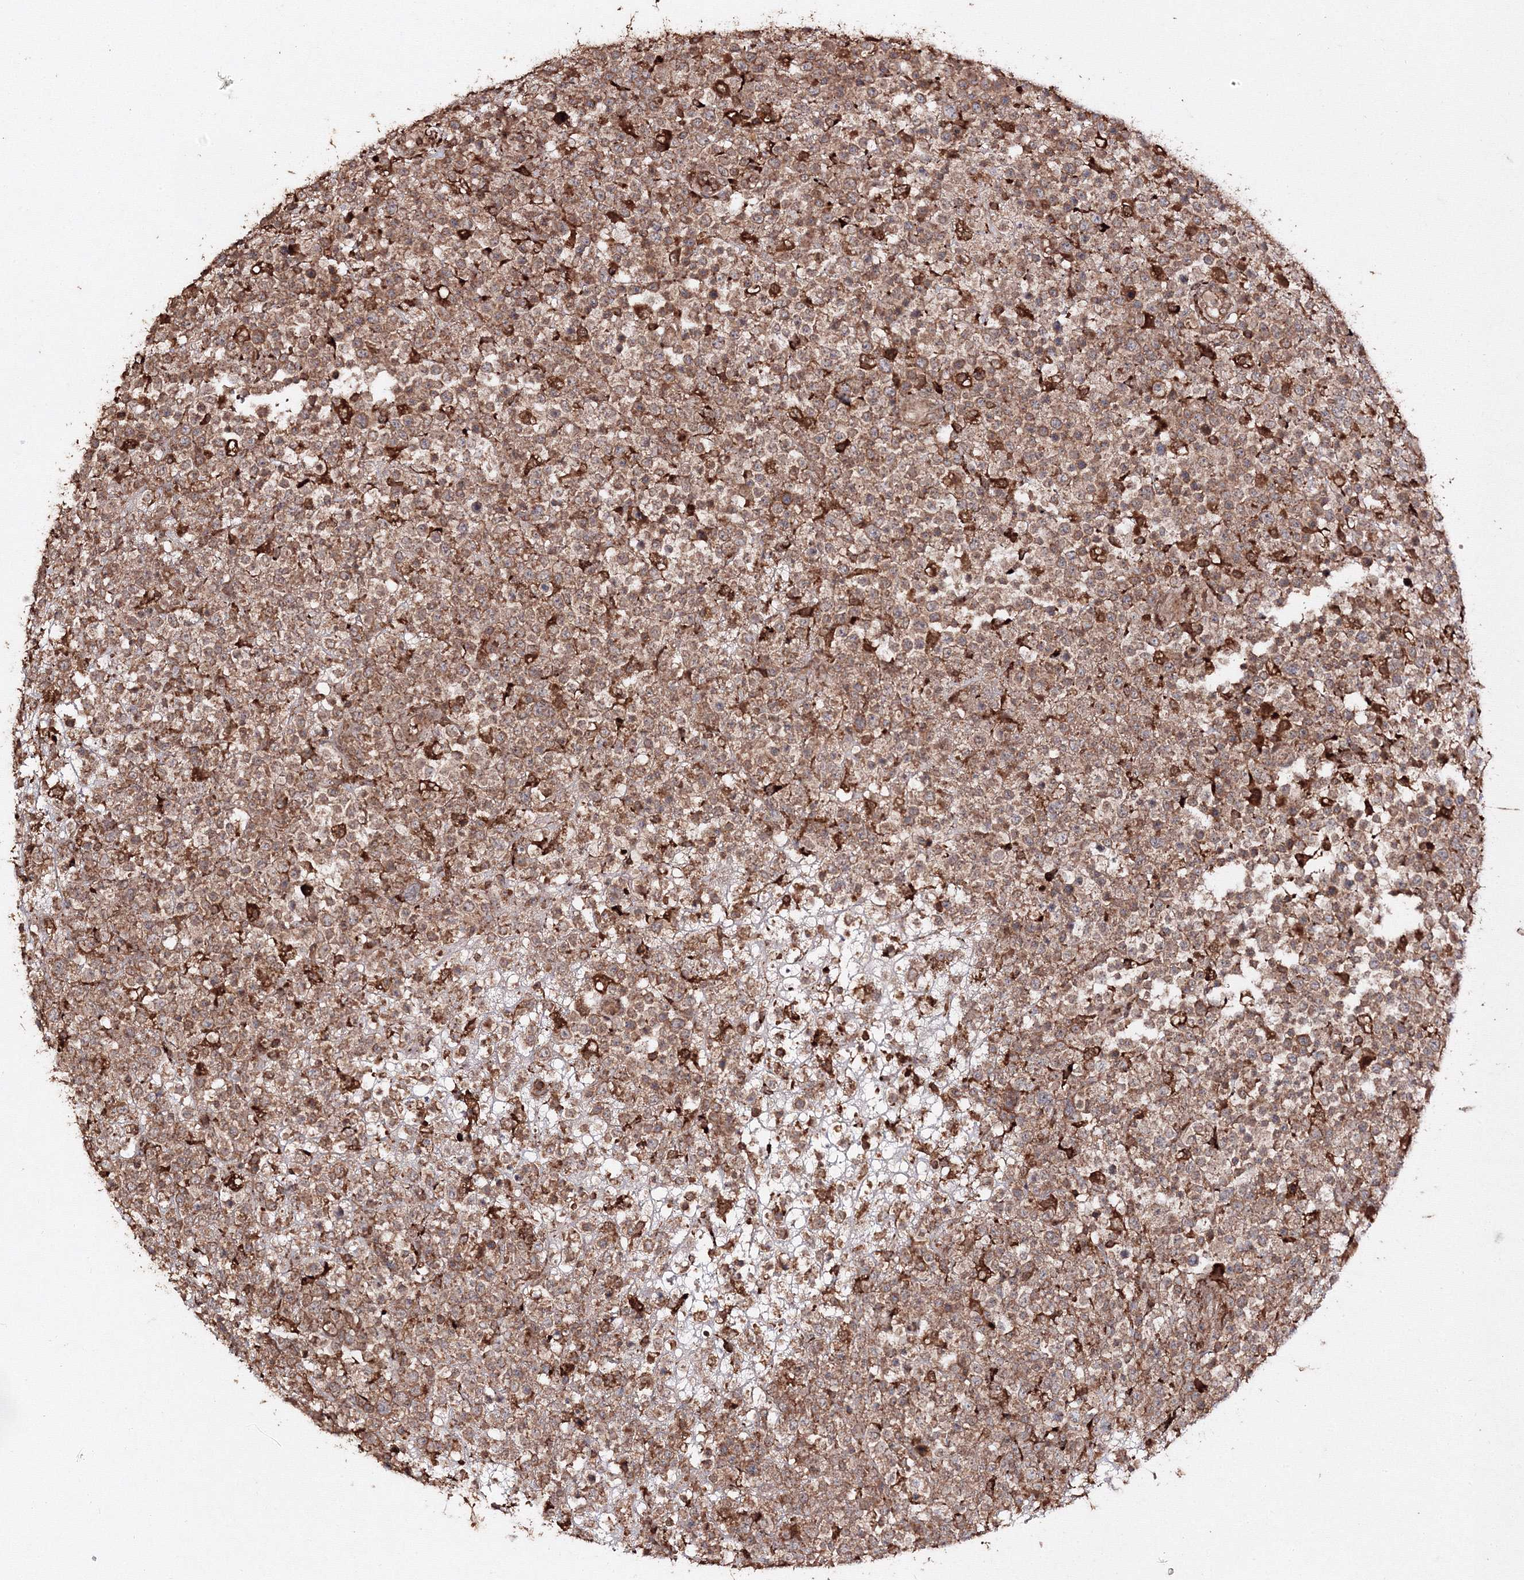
{"staining": {"intensity": "moderate", "quantity": ">75%", "location": "cytoplasmic/membranous"}, "tissue": "lymphoma", "cell_type": "Tumor cells", "image_type": "cancer", "snomed": [{"axis": "morphology", "description": "Malignant lymphoma, non-Hodgkin's type, High grade"}, {"axis": "topography", "description": "Colon"}], "caption": "An image showing moderate cytoplasmic/membranous positivity in about >75% of tumor cells in high-grade malignant lymphoma, non-Hodgkin's type, as visualized by brown immunohistochemical staining.", "gene": "DDO", "patient": {"sex": "female", "age": 53}}